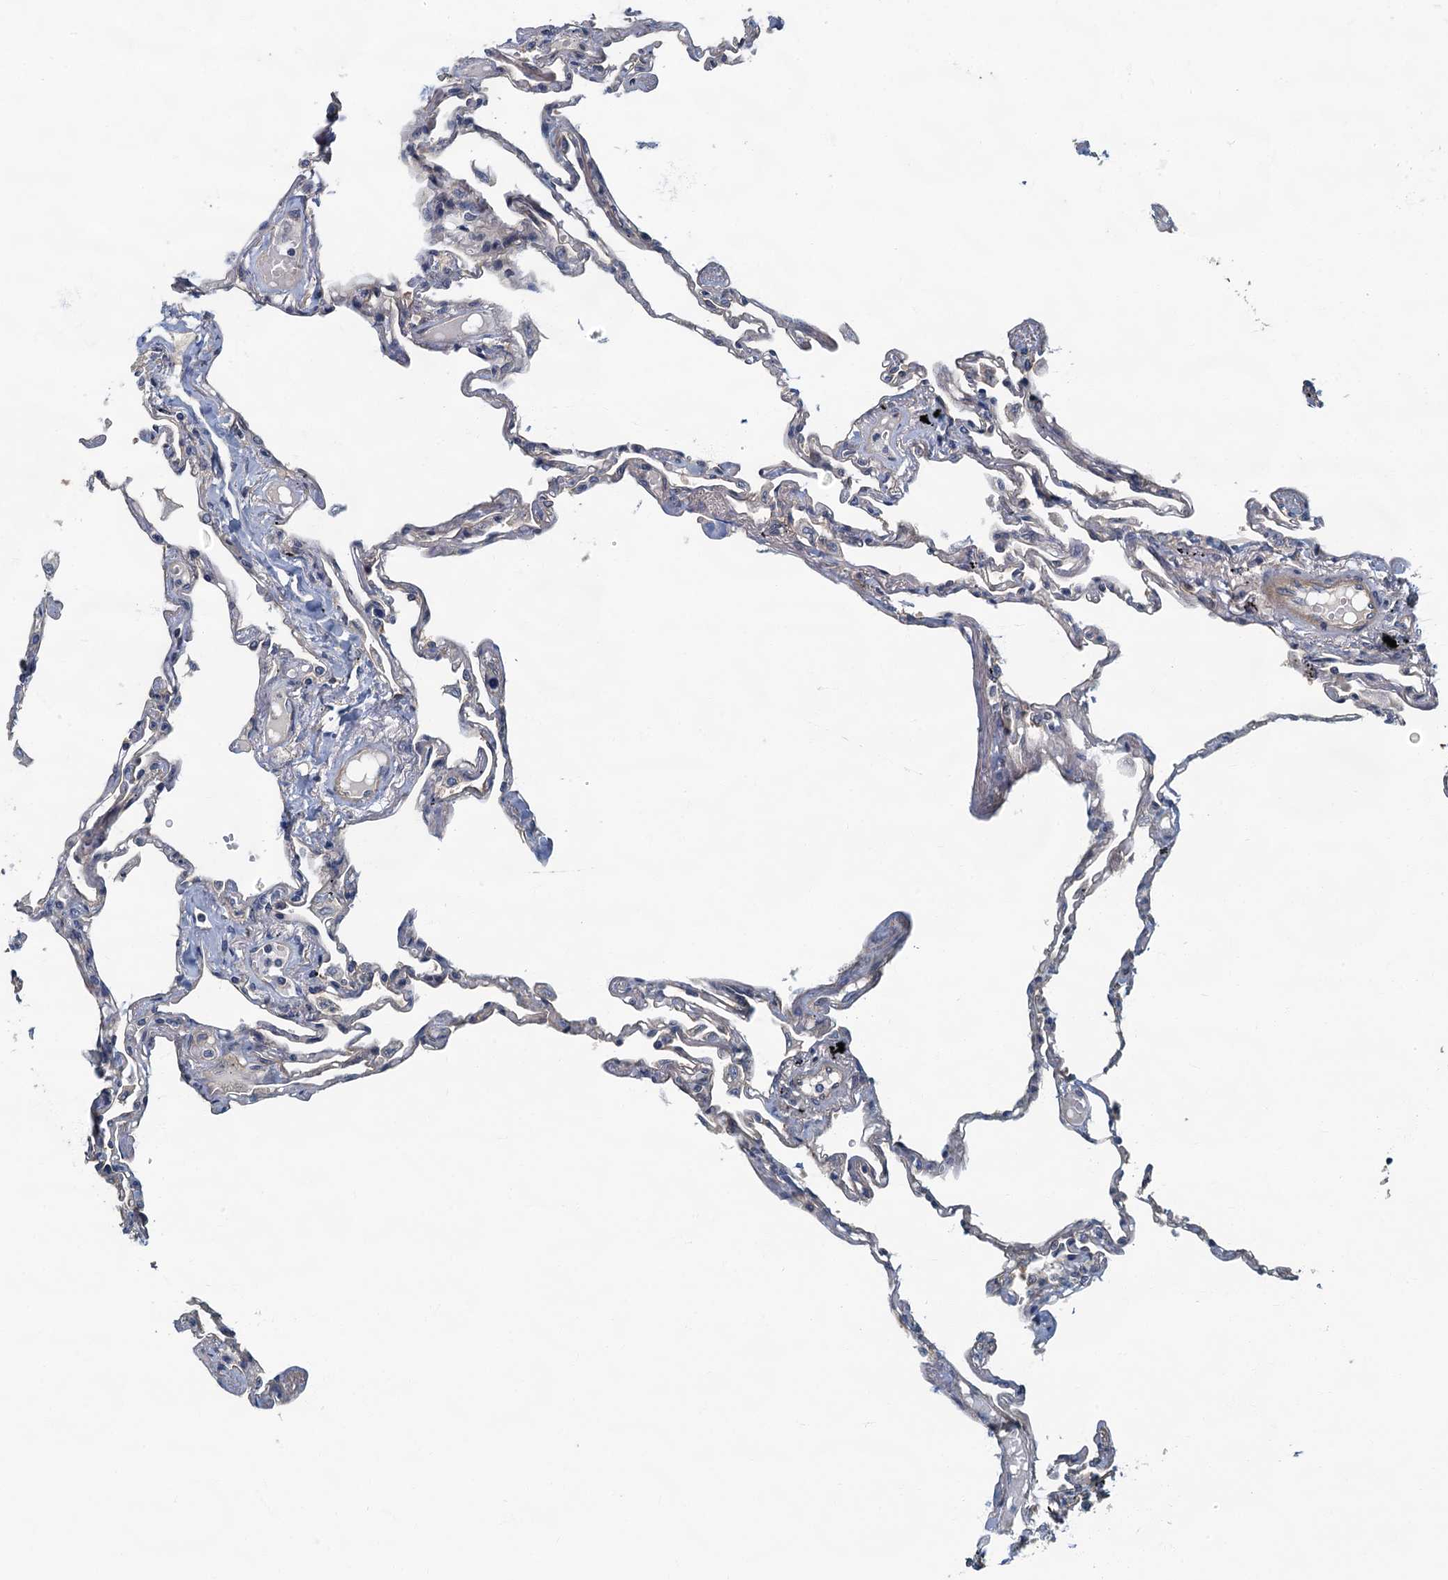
{"staining": {"intensity": "negative", "quantity": "none", "location": "none"}, "tissue": "lung", "cell_type": "Alveolar cells", "image_type": "normal", "snomed": [{"axis": "morphology", "description": "Normal tissue, NOS"}, {"axis": "topography", "description": "Lung"}], "caption": "Alveolar cells show no significant expression in benign lung. Brightfield microscopy of immunohistochemistry stained with DAB (3,3'-diaminobenzidine) (brown) and hematoxylin (blue), captured at high magnification.", "gene": "CKAP2L", "patient": {"sex": "female", "age": 67}}